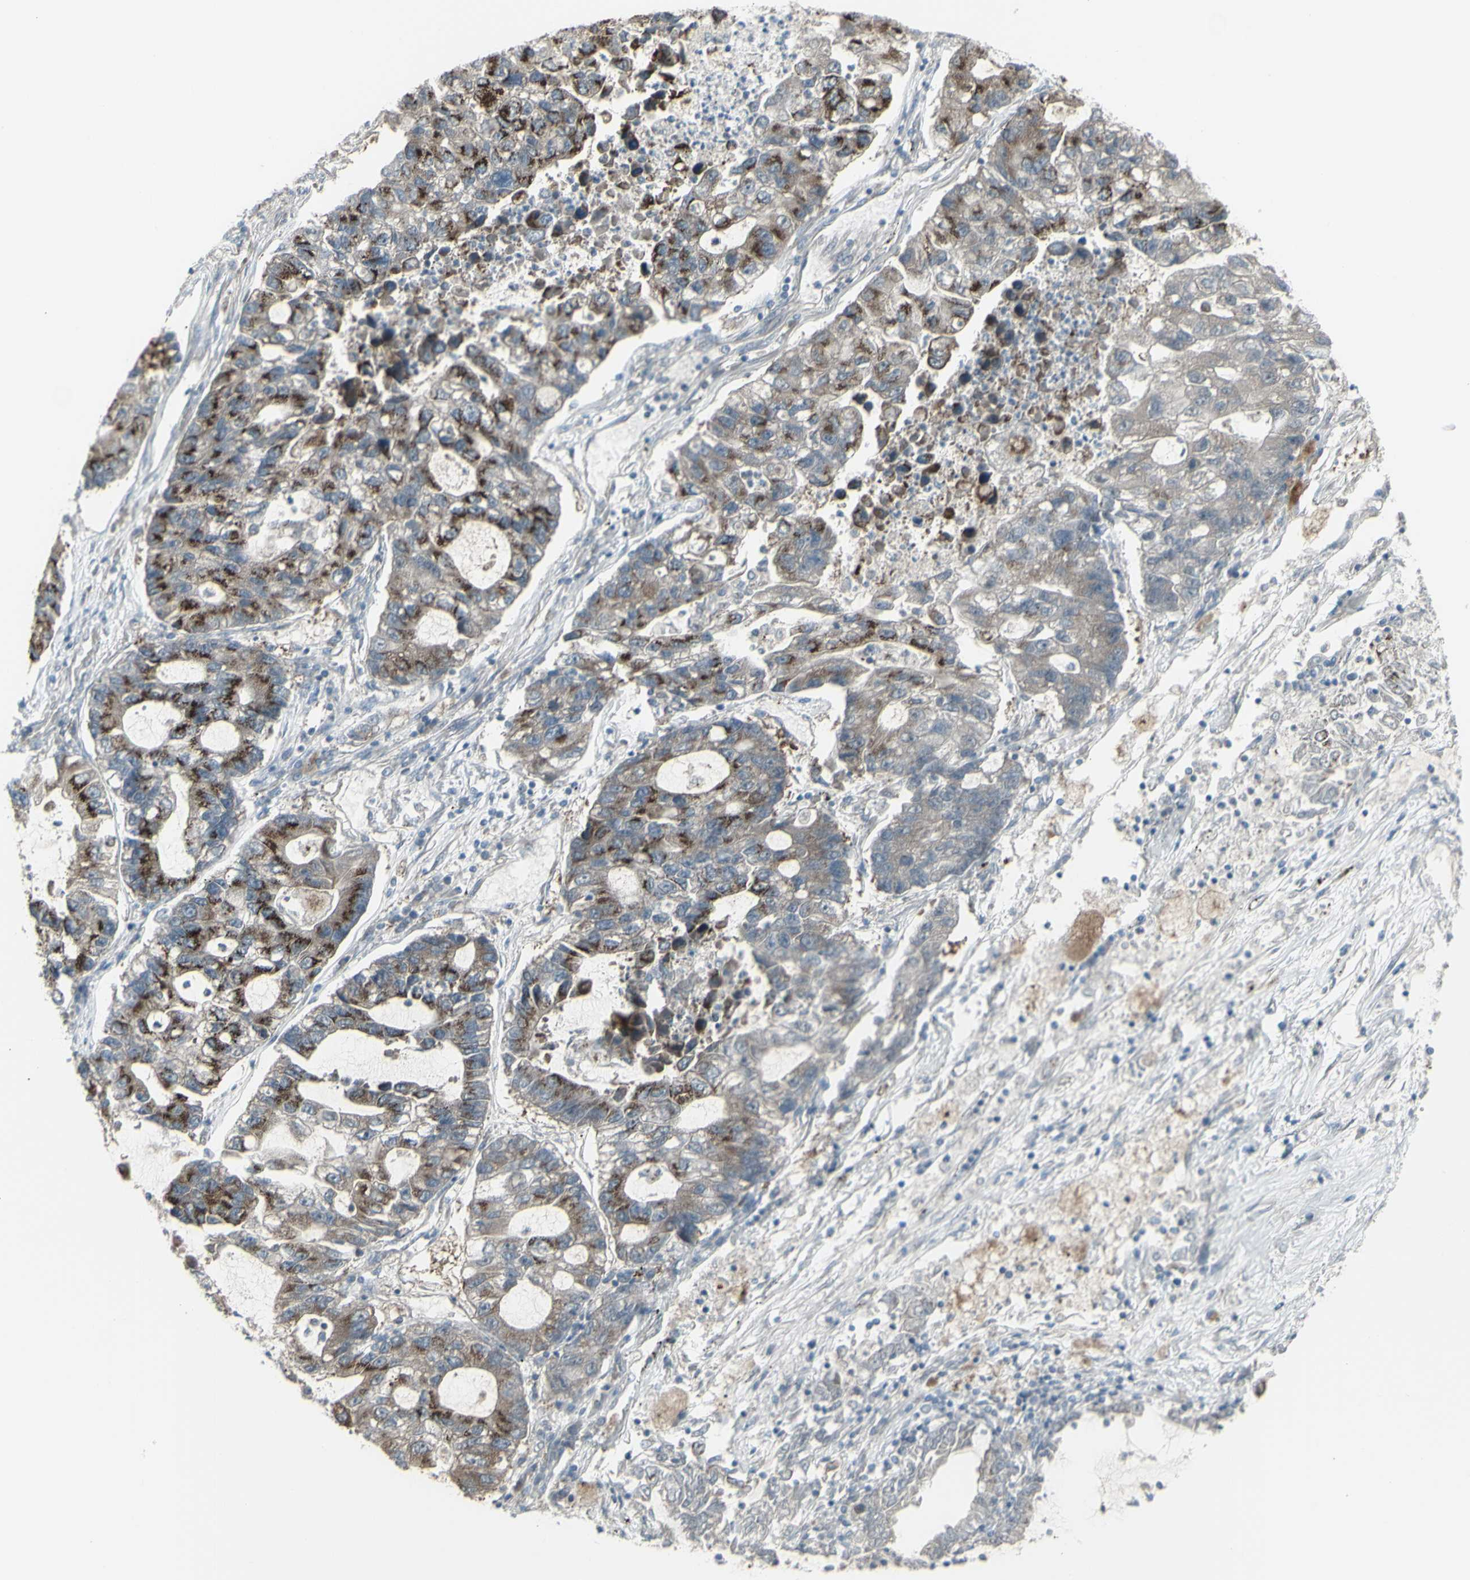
{"staining": {"intensity": "strong", "quantity": ">75%", "location": "cytoplasmic/membranous"}, "tissue": "lung cancer", "cell_type": "Tumor cells", "image_type": "cancer", "snomed": [{"axis": "morphology", "description": "Adenocarcinoma, NOS"}, {"axis": "topography", "description": "Lung"}], "caption": "Strong cytoplasmic/membranous positivity is identified in approximately >75% of tumor cells in lung adenocarcinoma.", "gene": "GALNT6", "patient": {"sex": "female", "age": 51}}